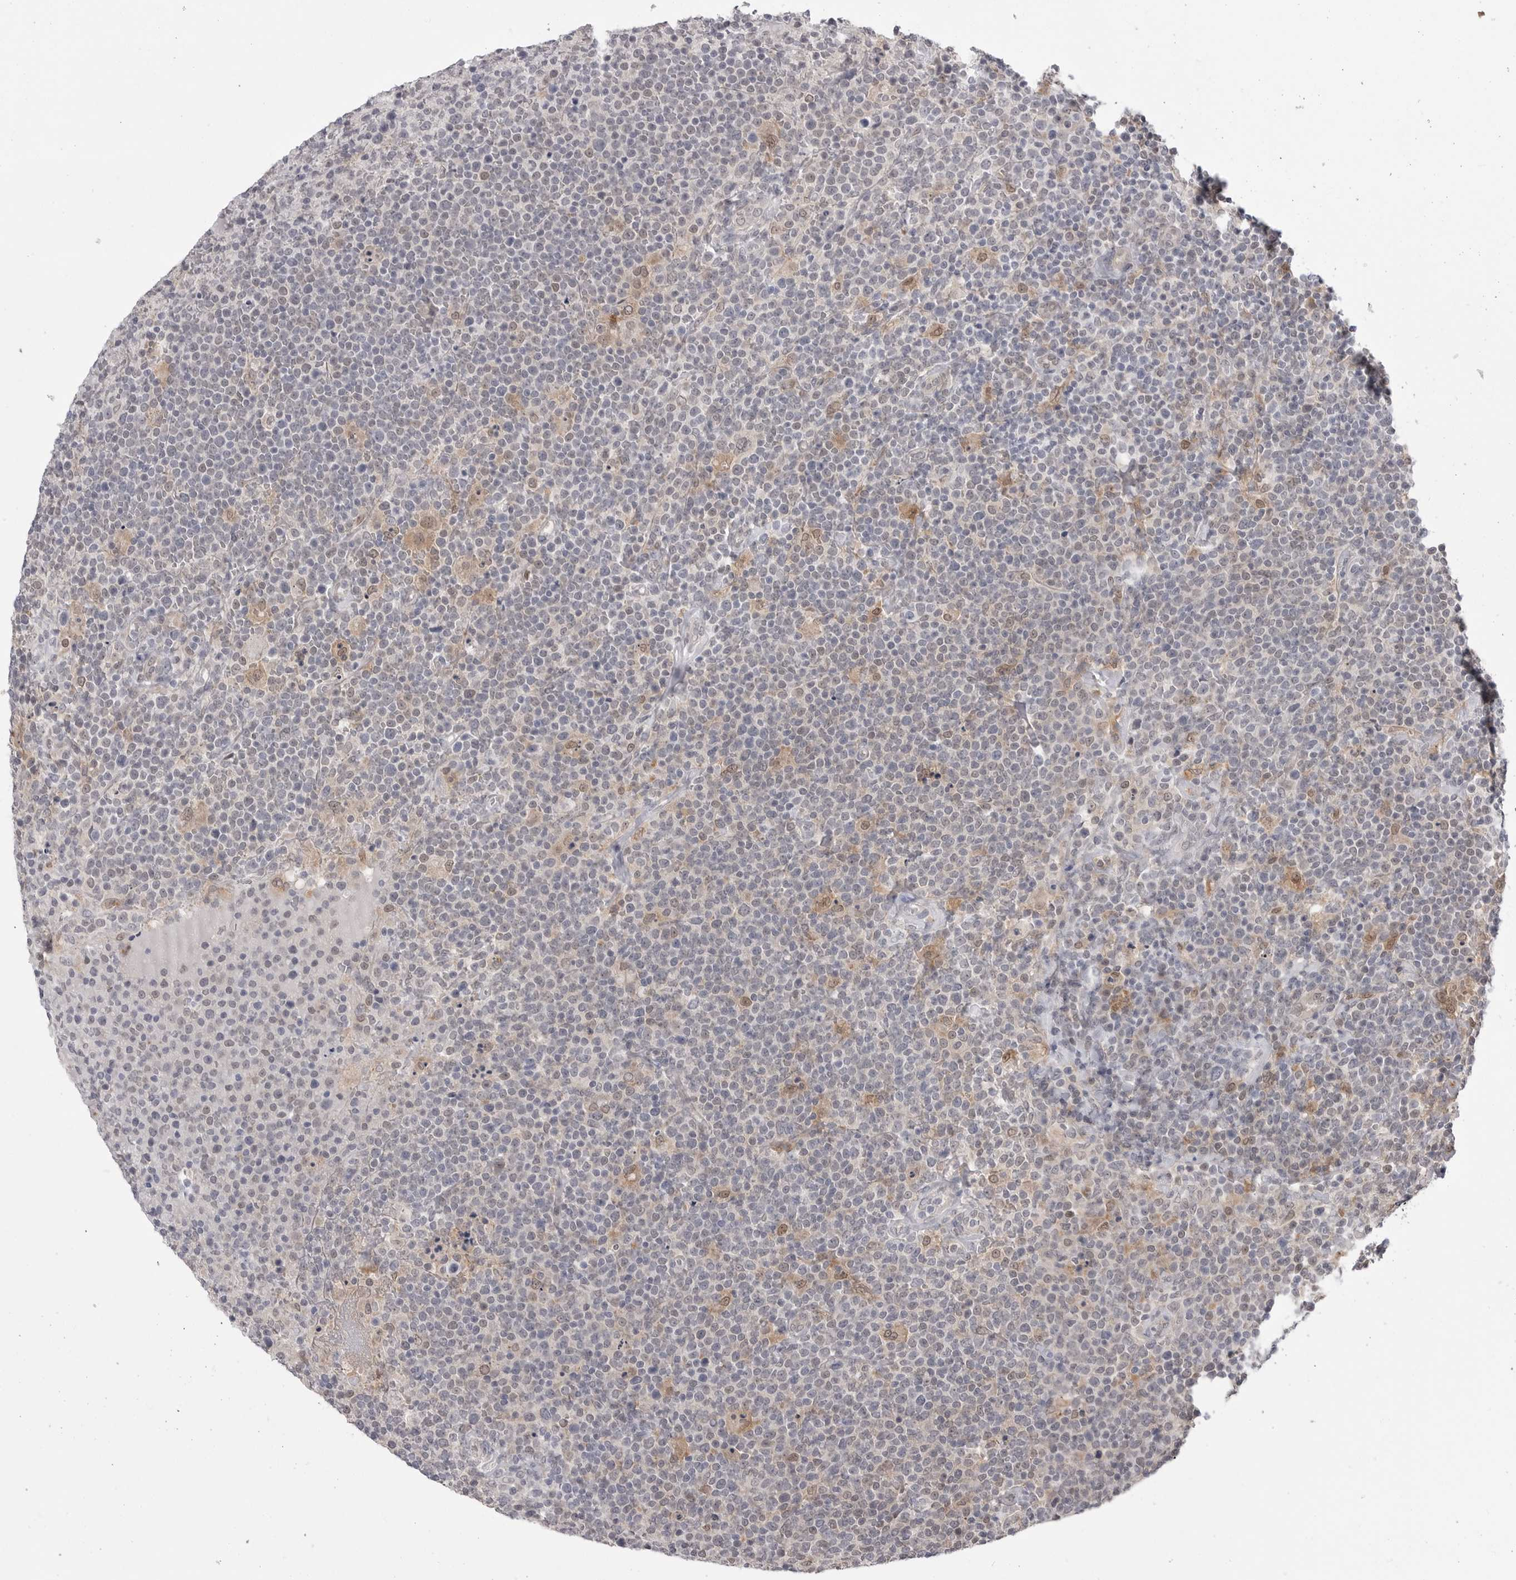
{"staining": {"intensity": "negative", "quantity": "none", "location": "none"}, "tissue": "lymphoma", "cell_type": "Tumor cells", "image_type": "cancer", "snomed": [{"axis": "morphology", "description": "Malignant lymphoma, non-Hodgkin's type, High grade"}, {"axis": "topography", "description": "Lymph node"}], "caption": "This is an IHC histopathology image of human malignant lymphoma, non-Hodgkin's type (high-grade). There is no positivity in tumor cells.", "gene": "PNPO", "patient": {"sex": "male", "age": 61}}